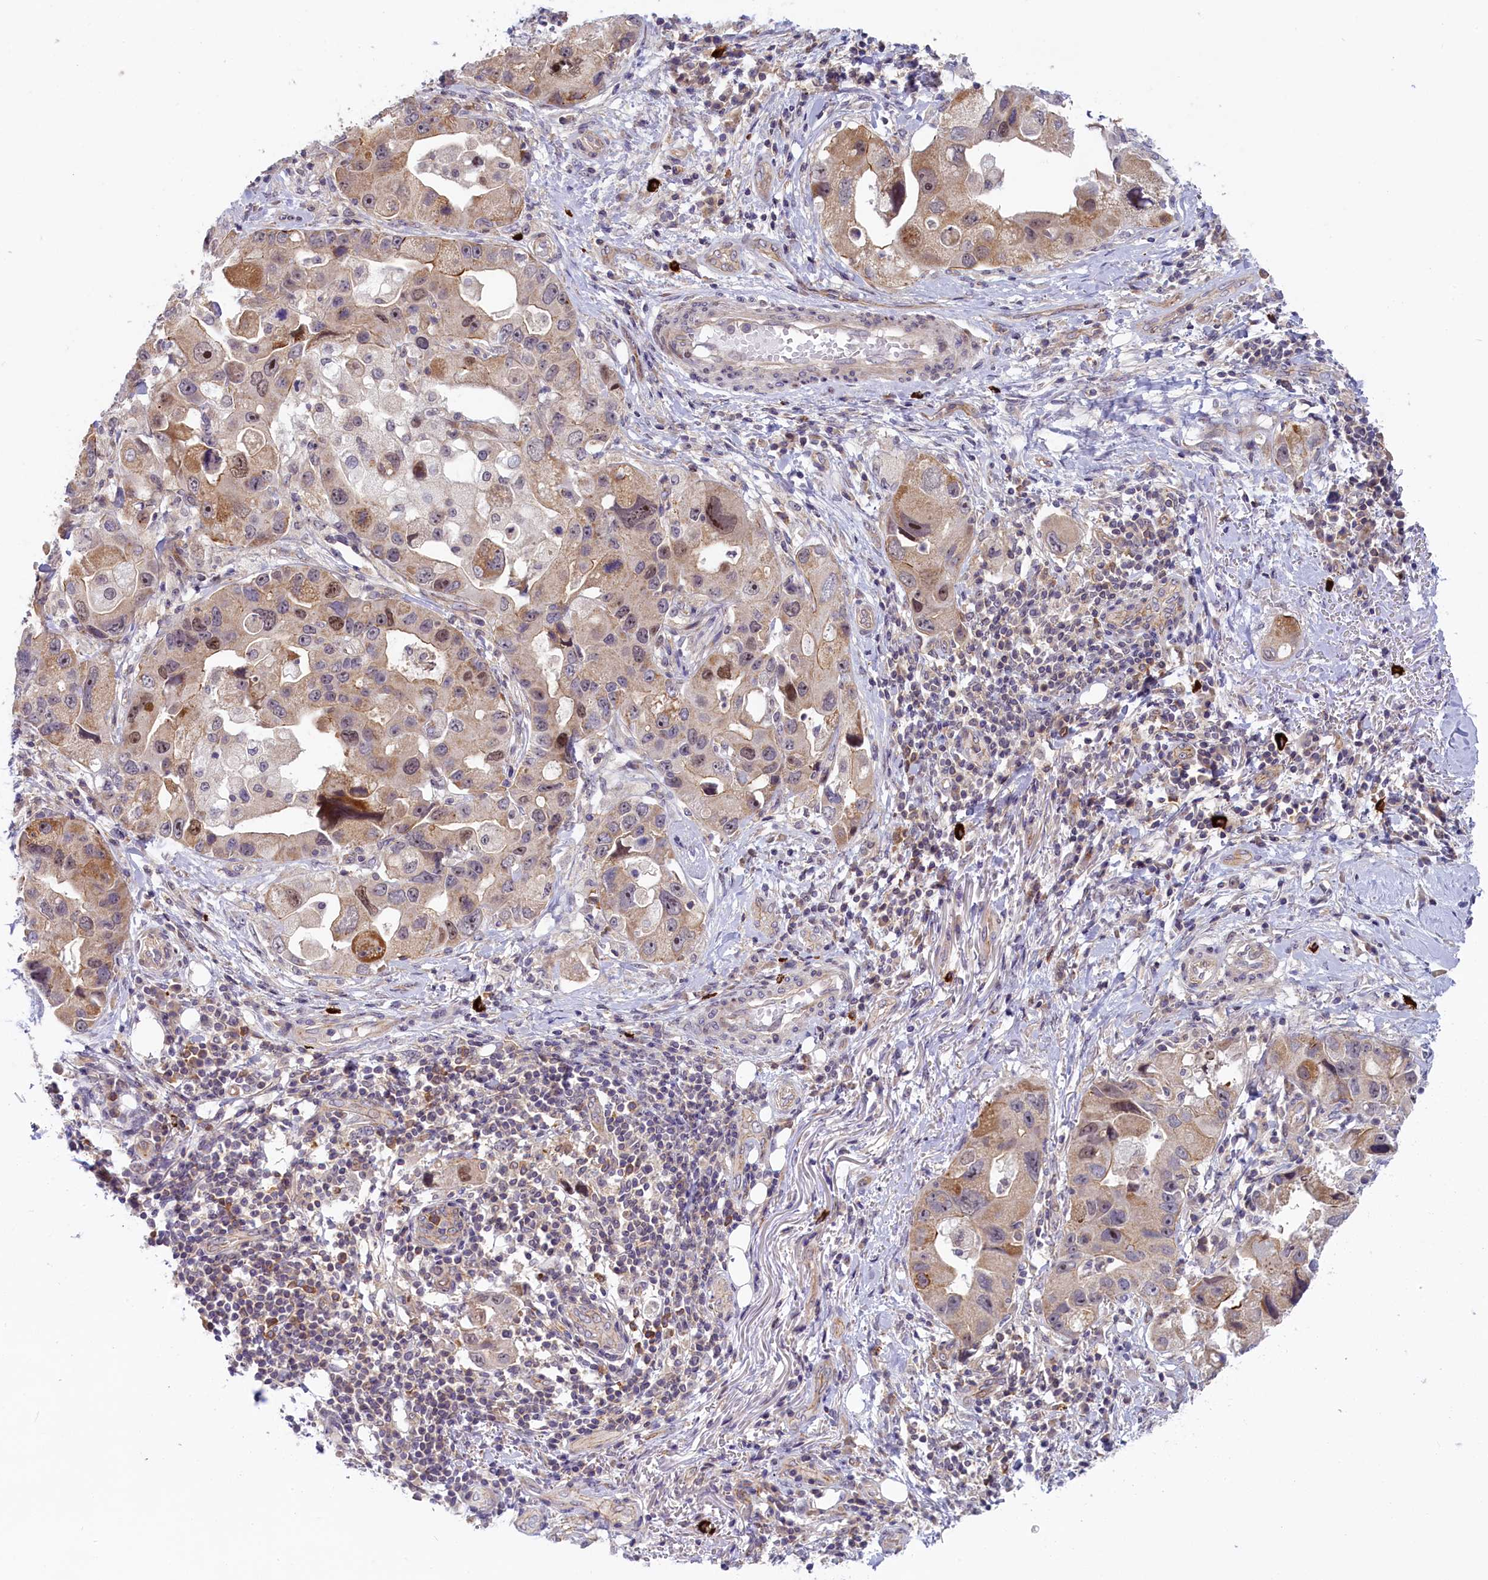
{"staining": {"intensity": "moderate", "quantity": "25%-75%", "location": "cytoplasmic/membranous"}, "tissue": "lung cancer", "cell_type": "Tumor cells", "image_type": "cancer", "snomed": [{"axis": "morphology", "description": "Adenocarcinoma, NOS"}, {"axis": "topography", "description": "Lung"}], "caption": "This is a micrograph of IHC staining of lung cancer (adenocarcinoma), which shows moderate expression in the cytoplasmic/membranous of tumor cells.", "gene": "CCL23", "patient": {"sex": "female", "age": 54}}